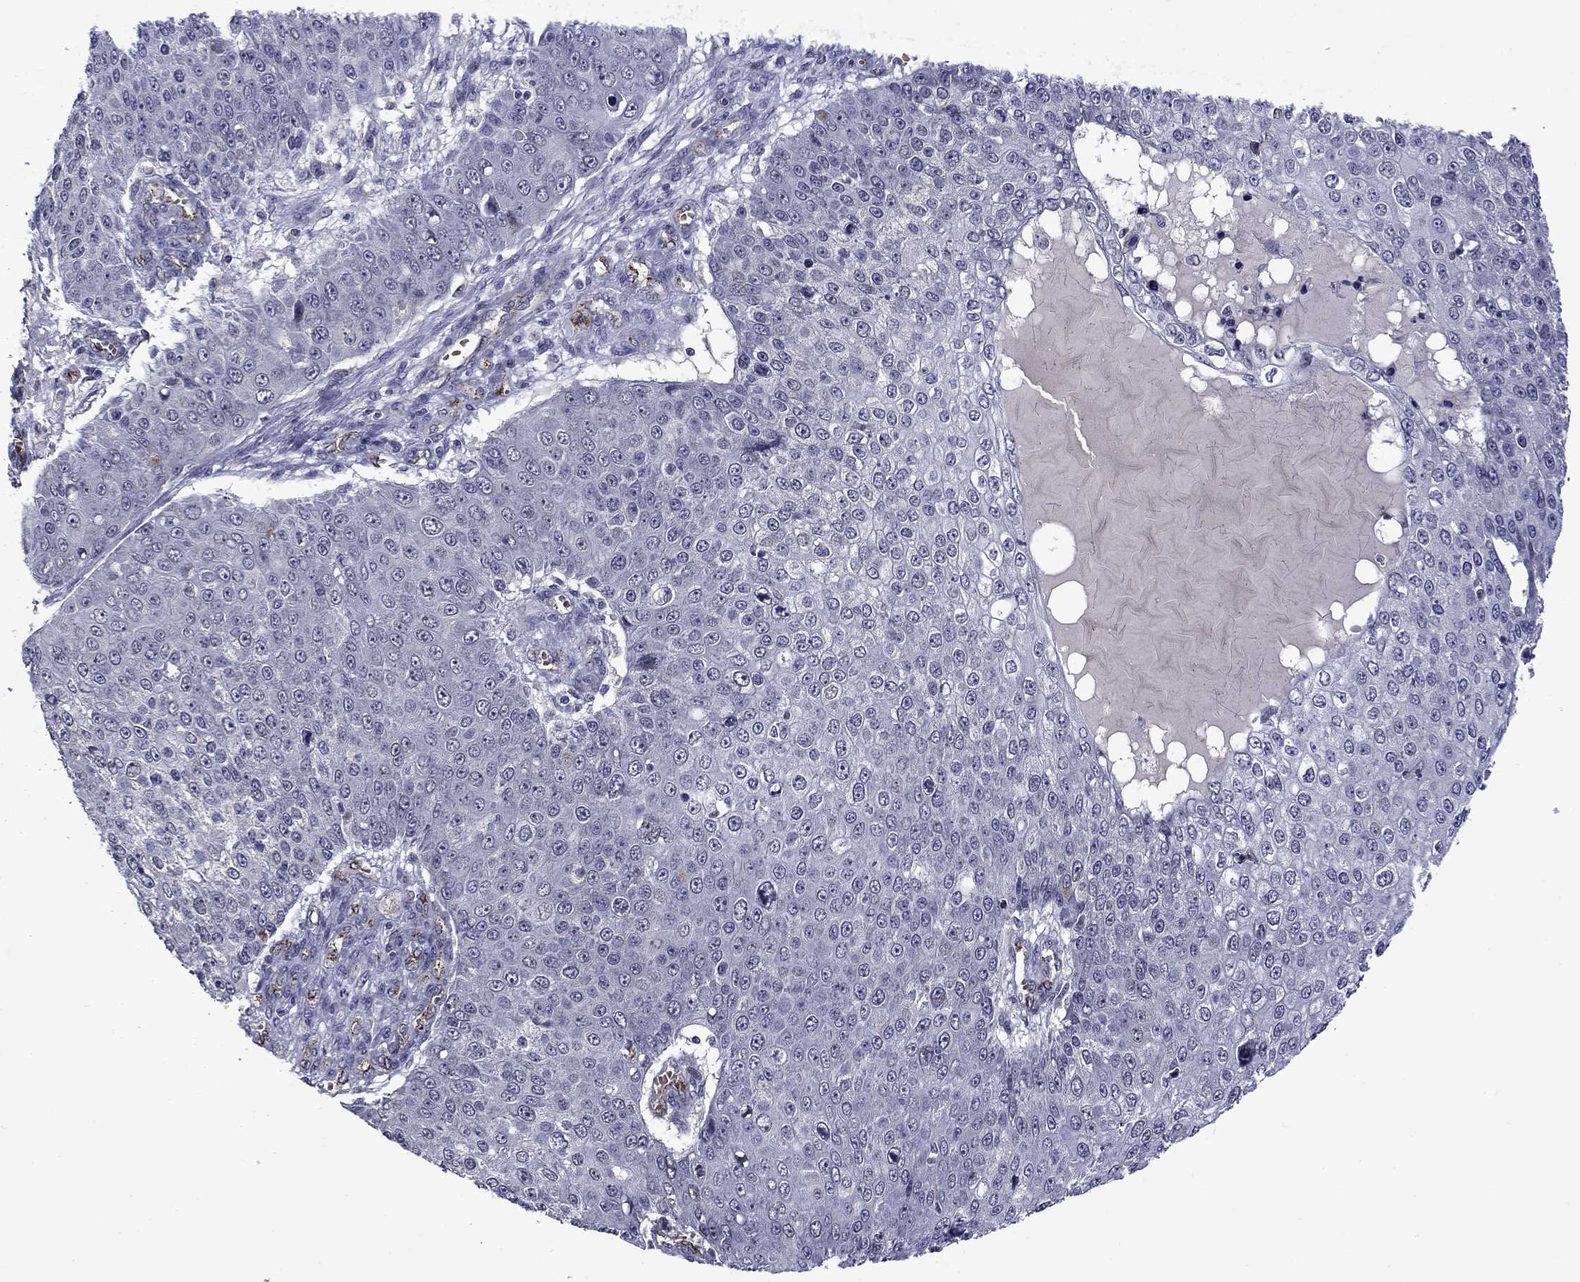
{"staining": {"intensity": "negative", "quantity": "none", "location": "none"}, "tissue": "skin cancer", "cell_type": "Tumor cells", "image_type": "cancer", "snomed": [{"axis": "morphology", "description": "Squamous cell carcinoma, NOS"}, {"axis": "topography", "description": "Skin"}], "caption": "Tumor cells show no significant protein expression in squamous cell carcinoma (skin).", "gene": "SLITRK1", "patient": {"sex": "male", "age": 71}}